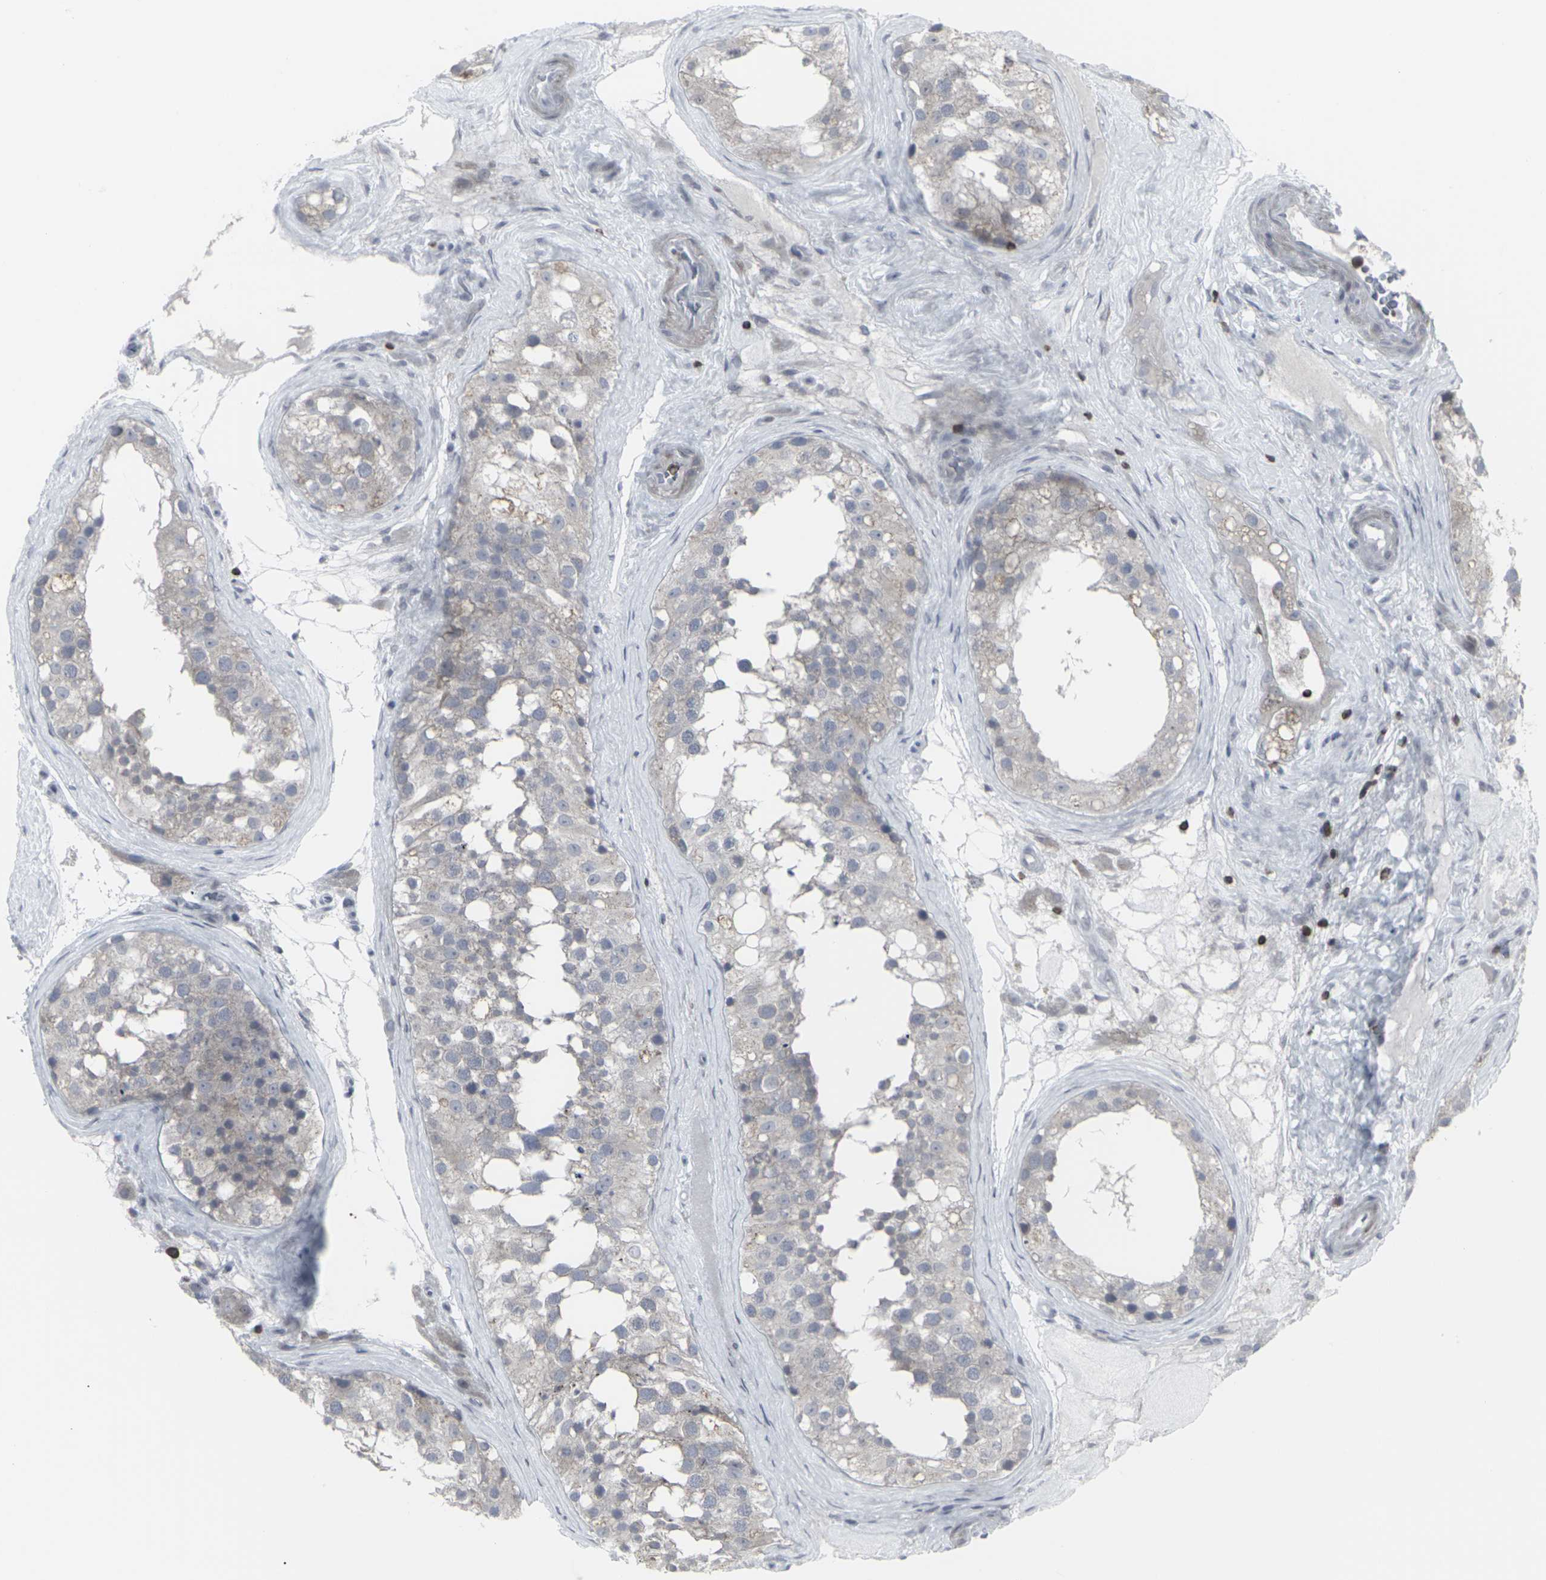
{"staining": {"intensity": "weak", "quantity": "<25%", "location": "cytoplasmic/membranous"}, "tissue": "testis", "cell_type": "Cells in seminiferous ducts", "image_type": "normal", "snomed": [{"axis": "morphology", "description": "Normal tissue, NOS"}, {"axis": "morphology", "description": "Seminoma, NOS"}, {"axis": "topography", "description": "Testis"}], "caption": "Cells in seminiferous ducts show no significant expression in unremarkable testis.", "gene": "APOBEC2", "patient": {"sex": "male", "age": 71}}